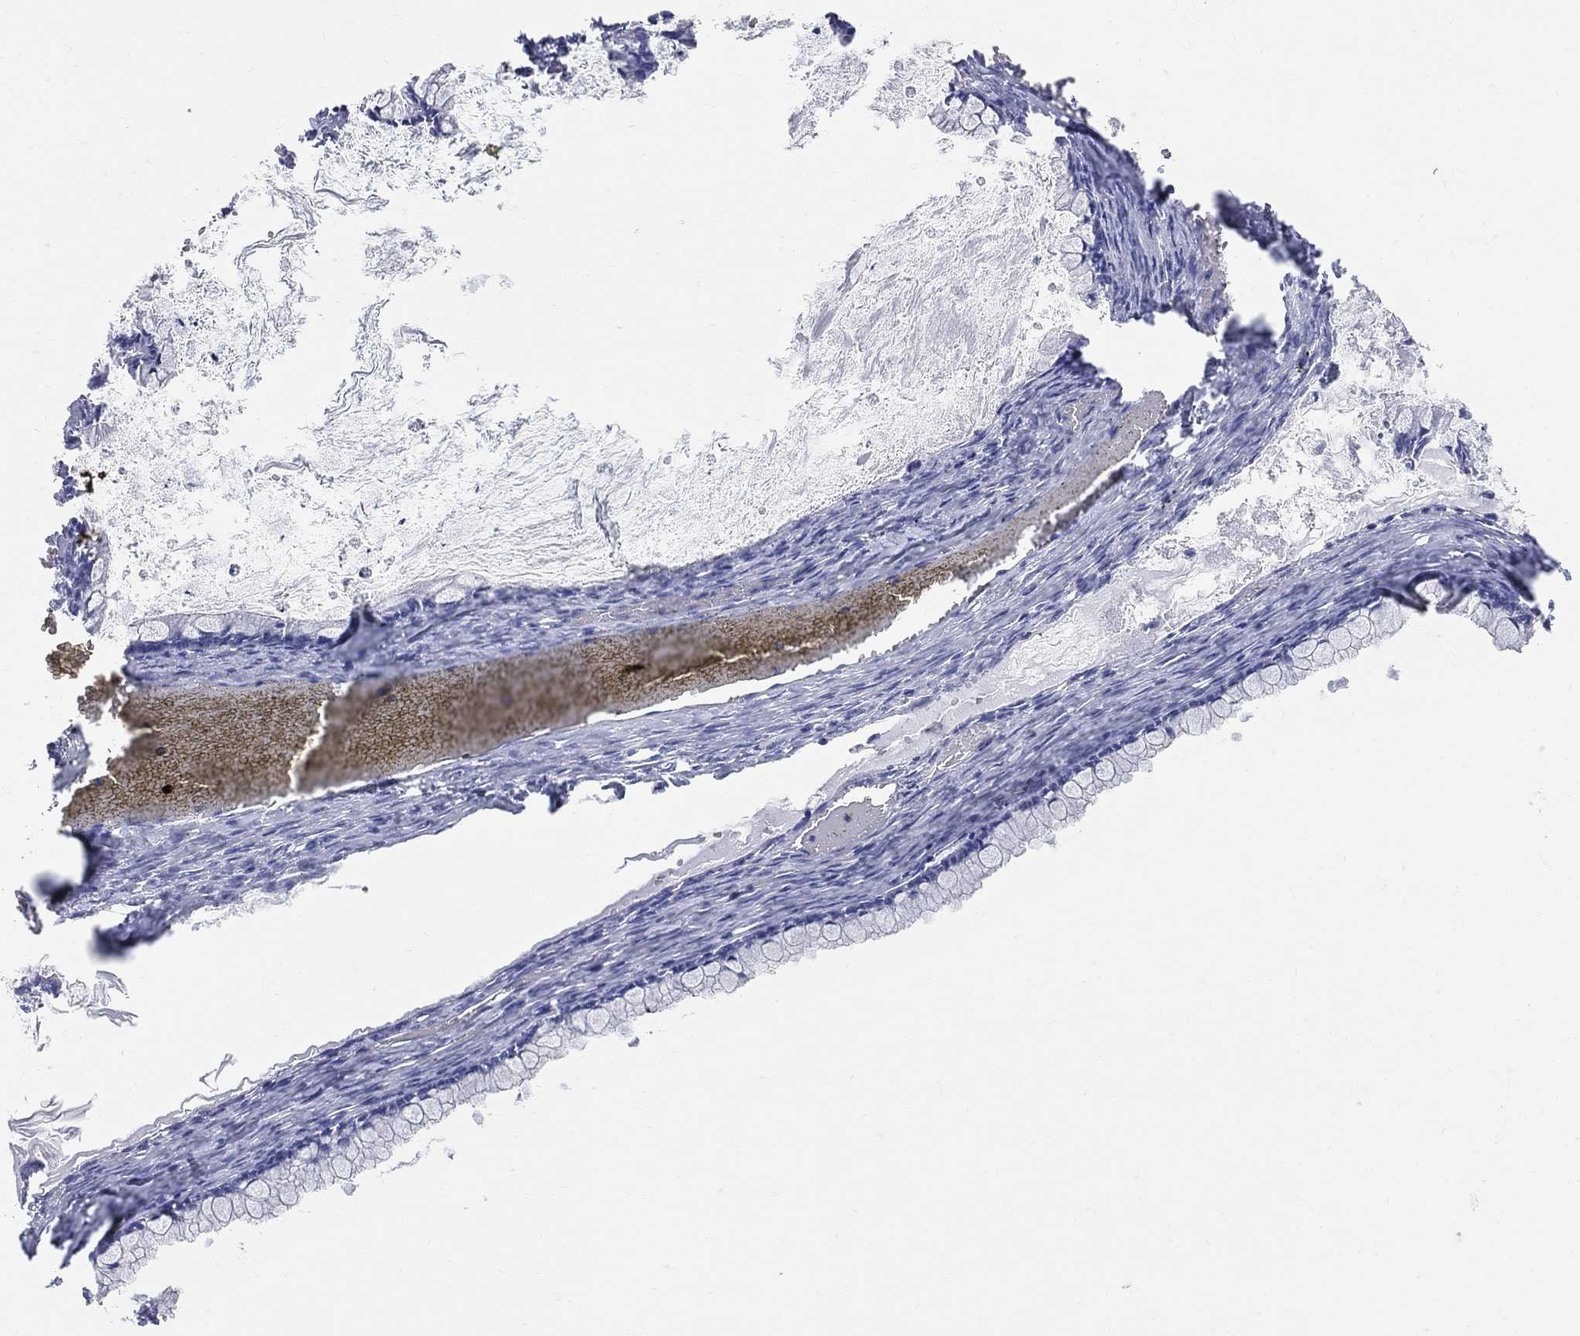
{"staining": {"intensity": "negative", "quantity": "none", "location": "none"}, "tissue": "ovarian cancer", "cell_type": "Tumor cells", "image_type": "cancer", "snomed": [{"axis": "morphology", "description": "Cystadenocarcinoma, mucinous, NOS"}, {"axis": "topography", "description": "Ovary"}], "caption": "Ovarian cancer (mucinous cystadenocarcinoma) was stained to show a protein in brown. There is no significant positivity in tumor cells.", "gene": "AOX1", "patient": {"sex": "female", "age": 67}}